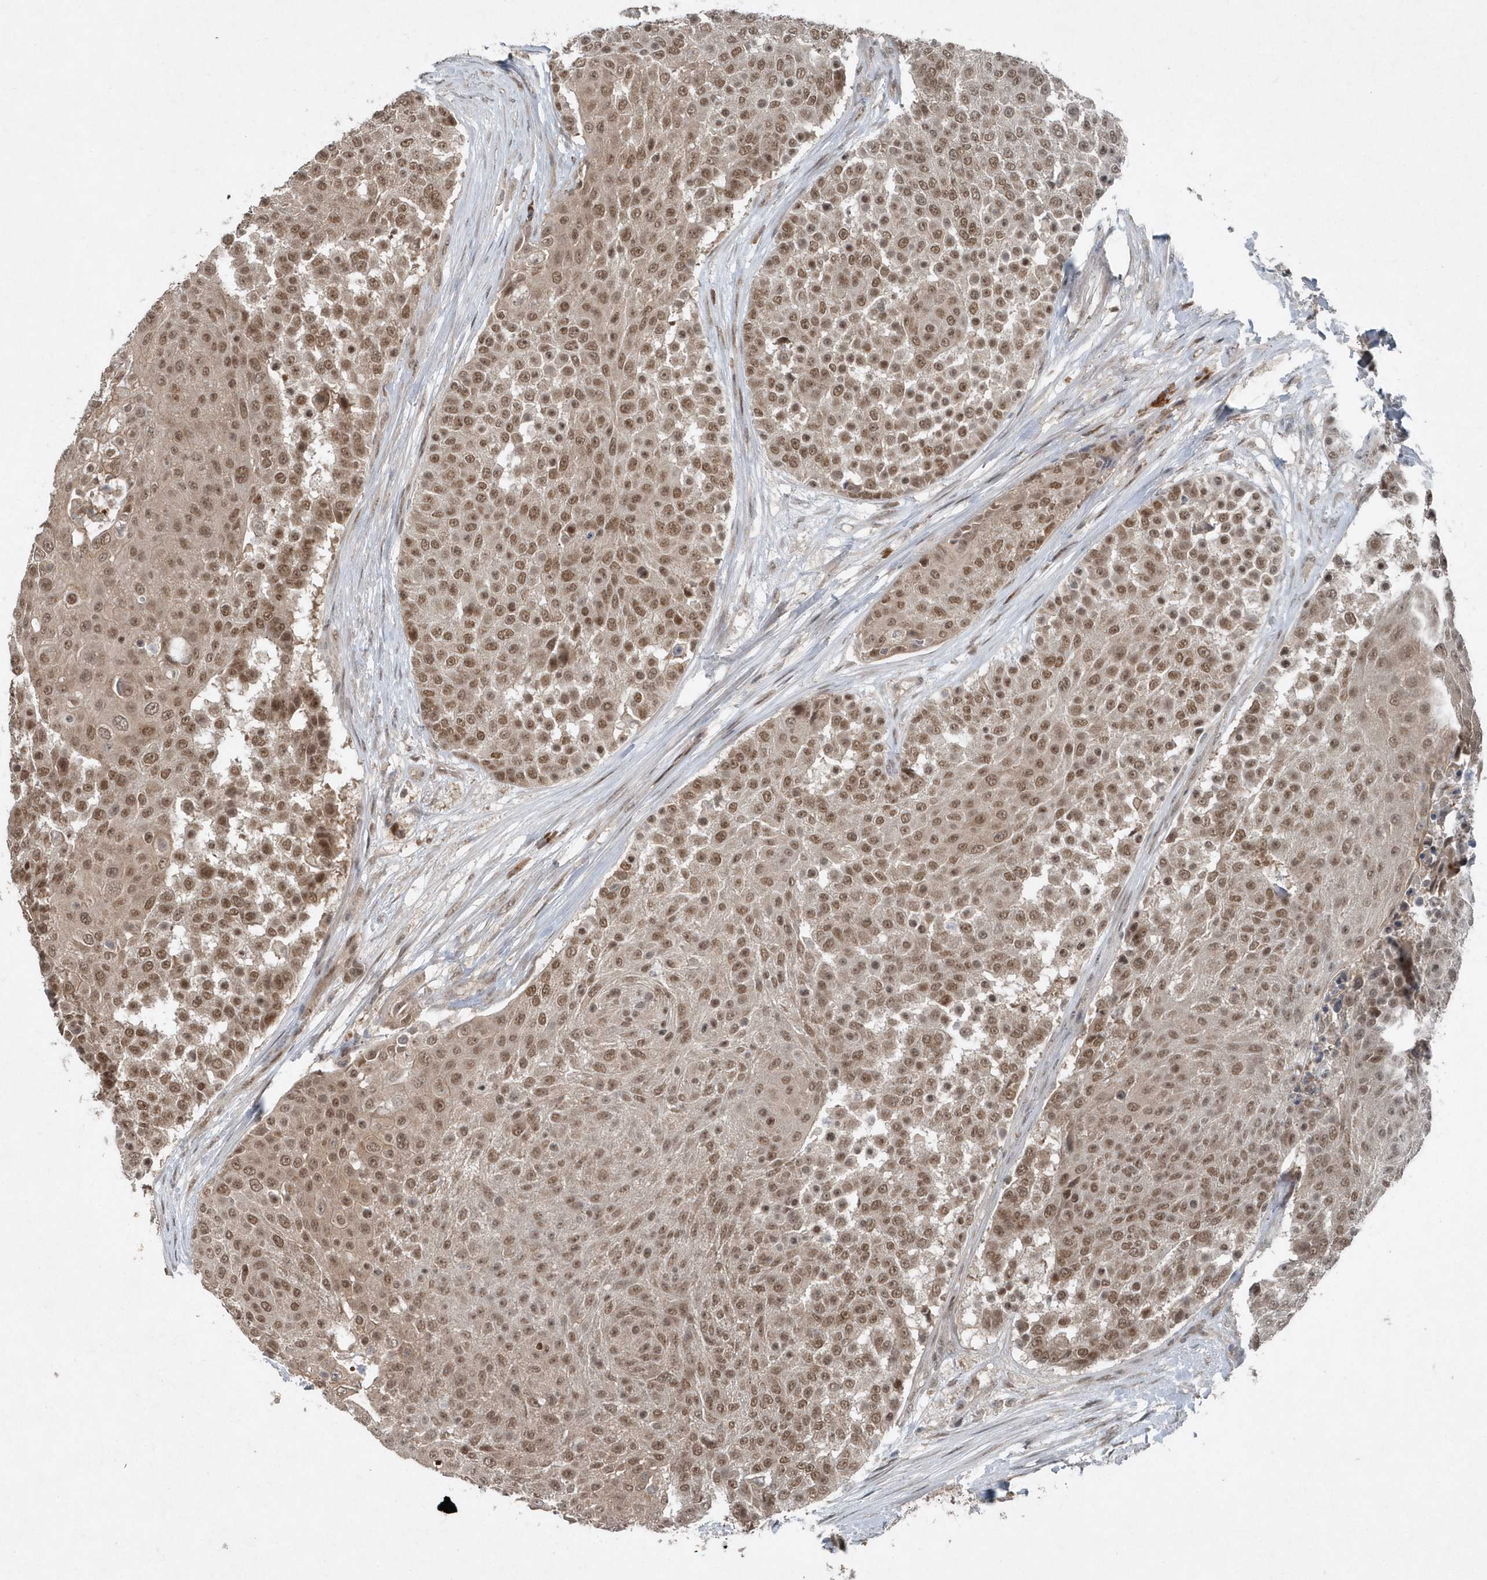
{"staining": {"intensity": "moderate", "quantity": ">75%", "location": "nuclear"}, "tissue": "urothelial cancer", "cell_type": "Tumor cells", "image_type": "cancer", "snomed": [{"axis": "morphology", "description": "Urothelial carcinoma, High grade"}, {"axis": "topography", "description": "Urinary bladder"}], "caption": "Moderate nuclear positivity for a protein is identified in about >75% of tumor cells of high-grade urothelial carcinoma using immunohistochemistry (IHC).", "gene": "QTRT2", "patient": {"sex": "female", "age": 63}}